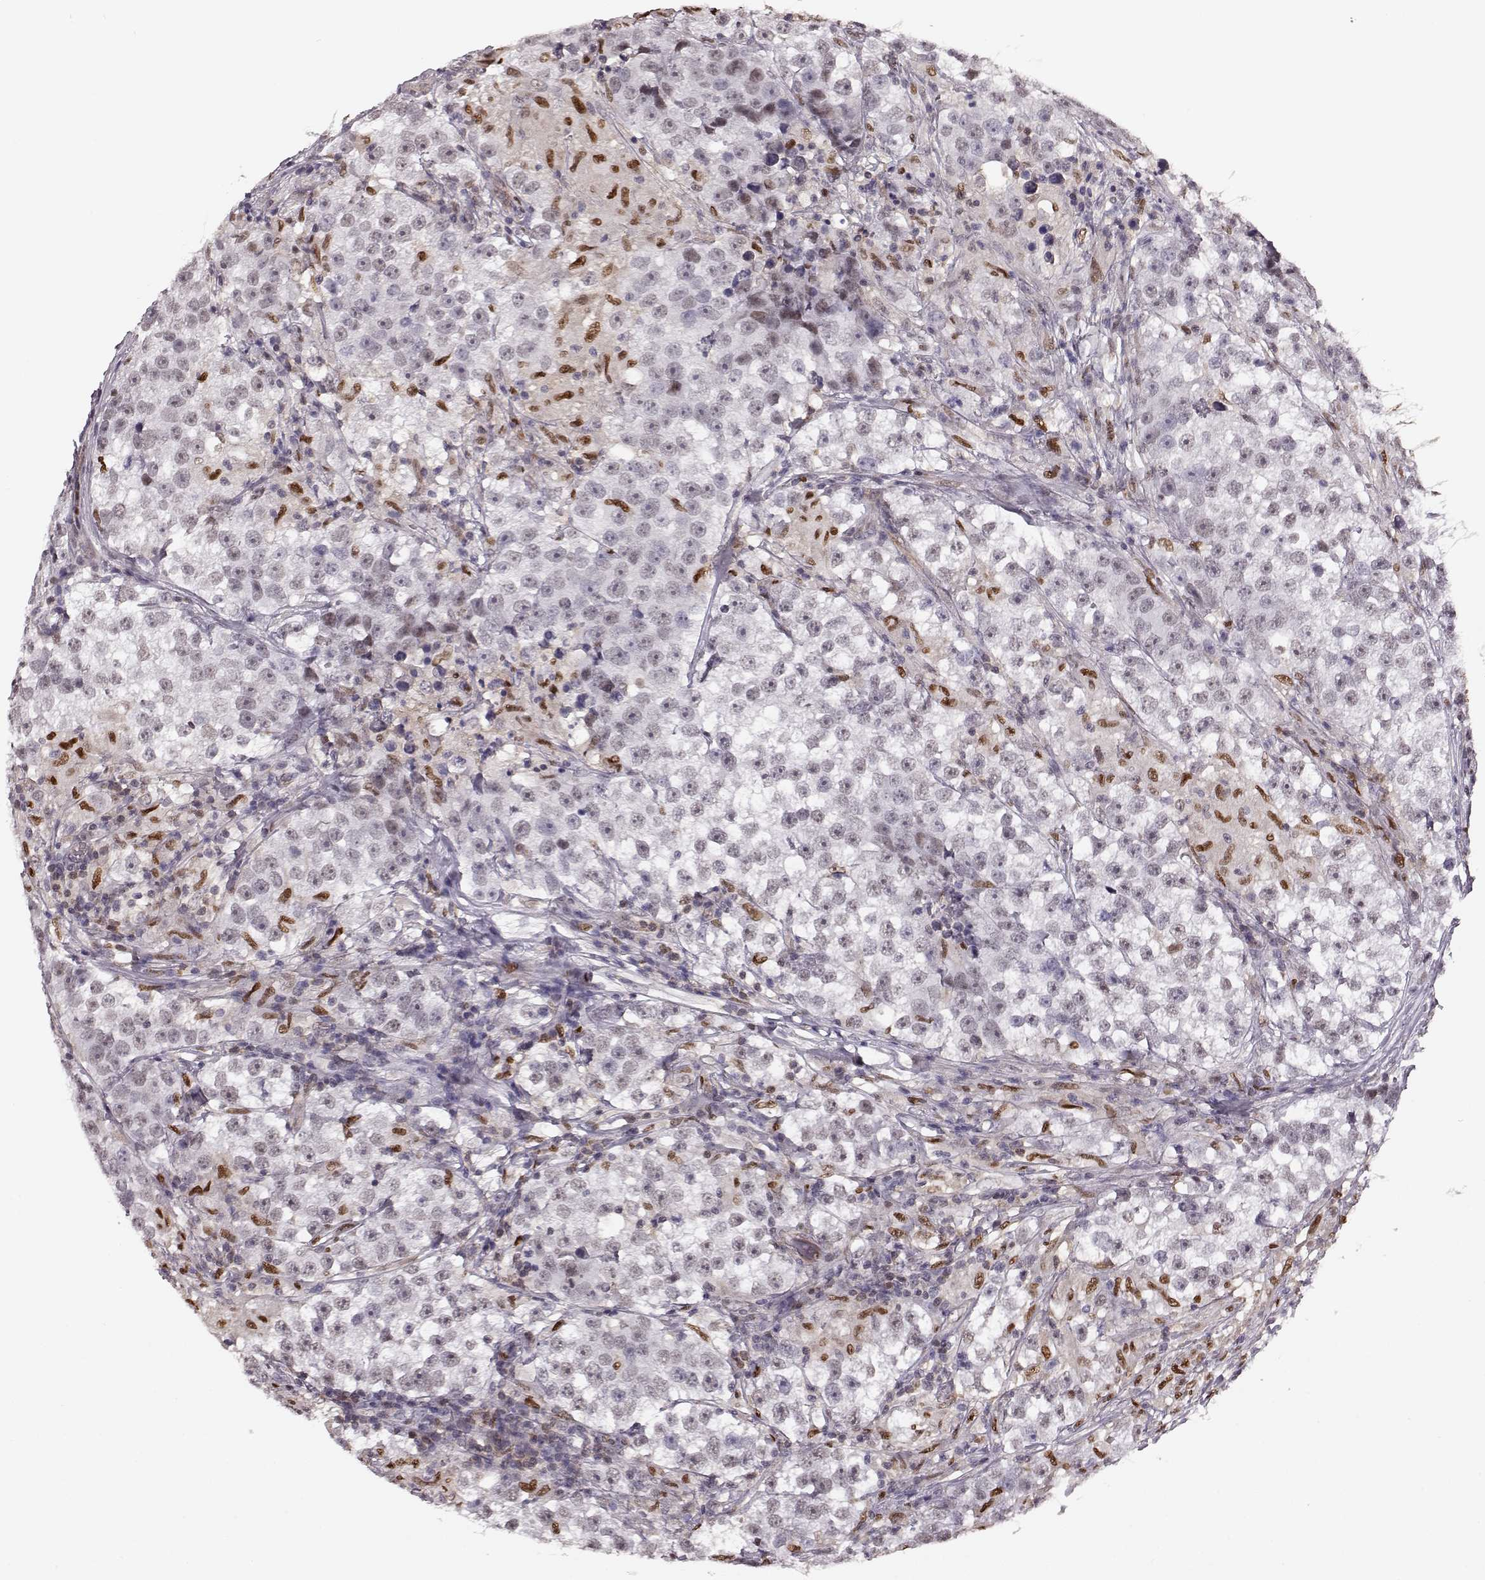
{"staining": {"intensity": "moderate", "quantity": "<25%", "location": "nuclear"}, "tissue": "testis cancer", "cell_type": "Tumor cells", "image_type": "cancer", "snomed": [{"axis": "morphology", "description": "Seminoma, NOS"}, {"axis": "topography", "description": "Testis"}], "caption": "Testis seminoma was stained to show a protein in brown. There is low levels of moderate nuclear staining in about <25% of tumor cells. (brown staining indicates protein expression, while blue staining denotes nuclei).", "gene": "KLF6", "patient": {"sex": "male", "age": 46}}